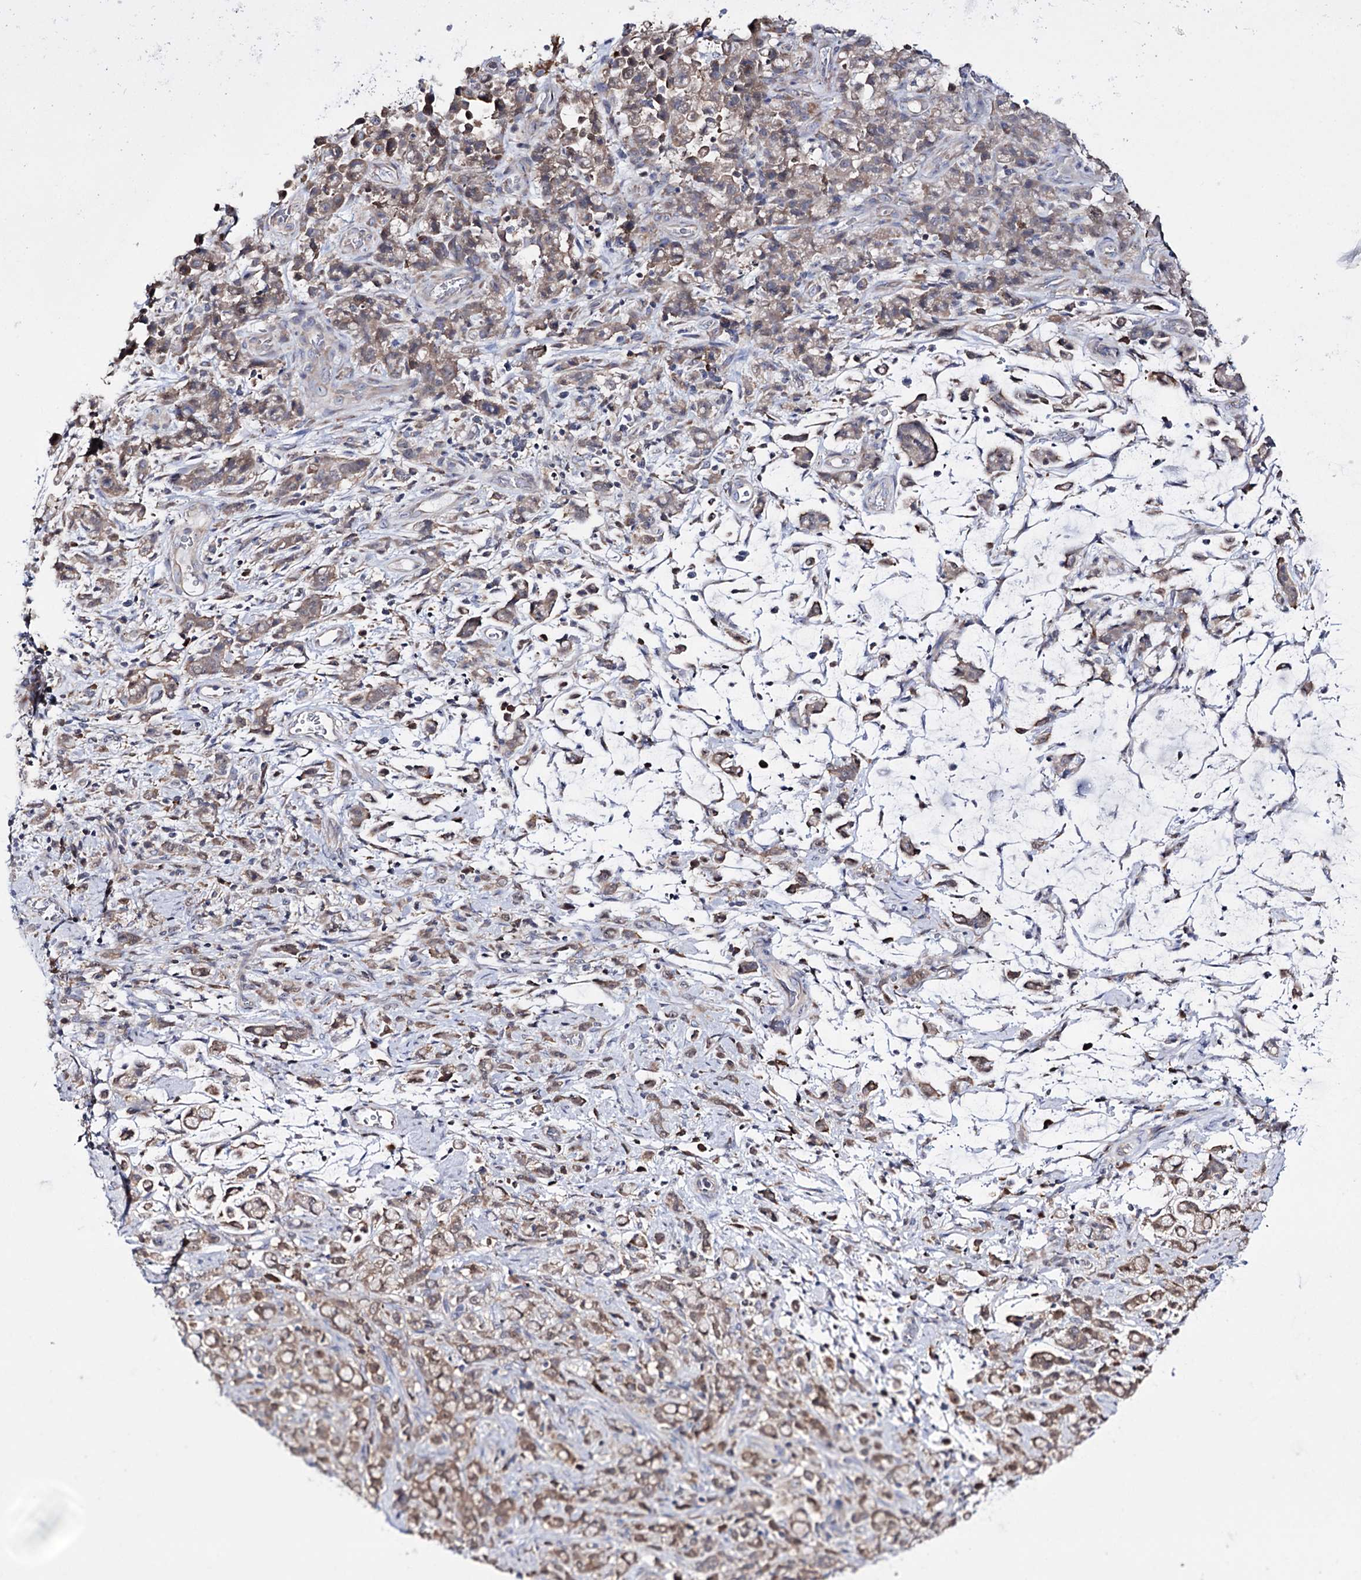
{"staining": {"intensity": "moderate", "quantity": ">75%", "location": "cytoplasmic/membranous,nuclear"}, "tissue": "stomach cancer", "cell_type": "Tumor cells", "image_type": "cancer", "snomed": [{"axis": "morphology", "description": "Adenocarcinoma, NOS"}, {"axis": "topography", "description": "Stomach"}], "caption": "Stomach cancer stained with DAB (3,3'-diaminobenzidine) immunohistochemistry (IHC) demonstrates medium levels of moderate cytoplasmic/membranous and nuclear staining in approximately >75% of tumor cells.", "gene": "PTER", "patient": {"sex": "female", "age": 60}}